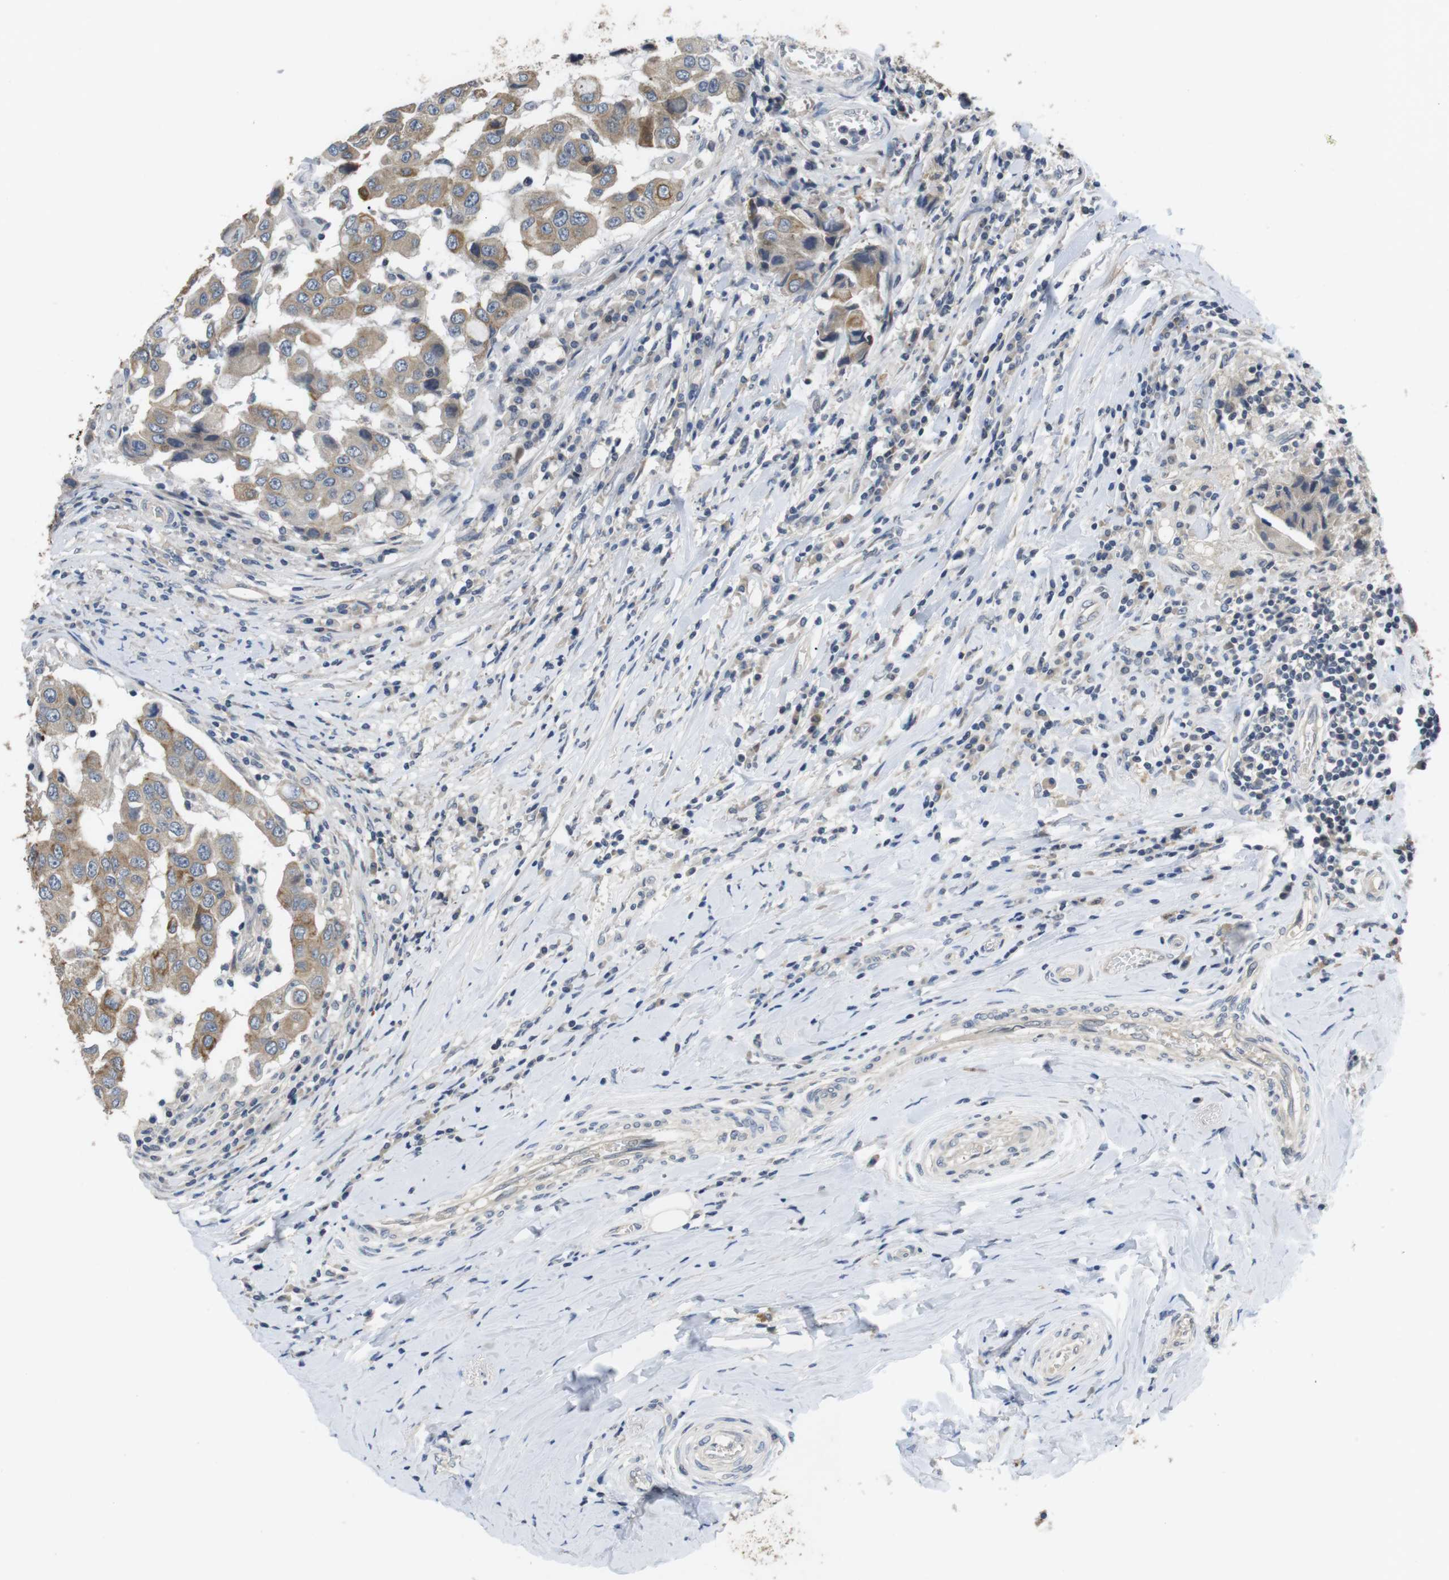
{"staining": {"intensity": "moderate", "quantity": "25%-75%", "location": "cytoplasmic/membranous"}, "tissue": "breast cancer", "cell_type": "Tumor cells", "image_type": "cancer", "snomed": [{"axis": "morphology", "description": "Duct carcinoma"}, {"axis": "topography", "description": "Breast"}], "caption": "Protein expression analysis of human intraductal carcinoma (breast) reveals moderate cytoplasmic/membranous expression in about 25%-75% of tumor cells.", "gene": "ADGRL3", "patient": {"sex": "female", "age": 27}}